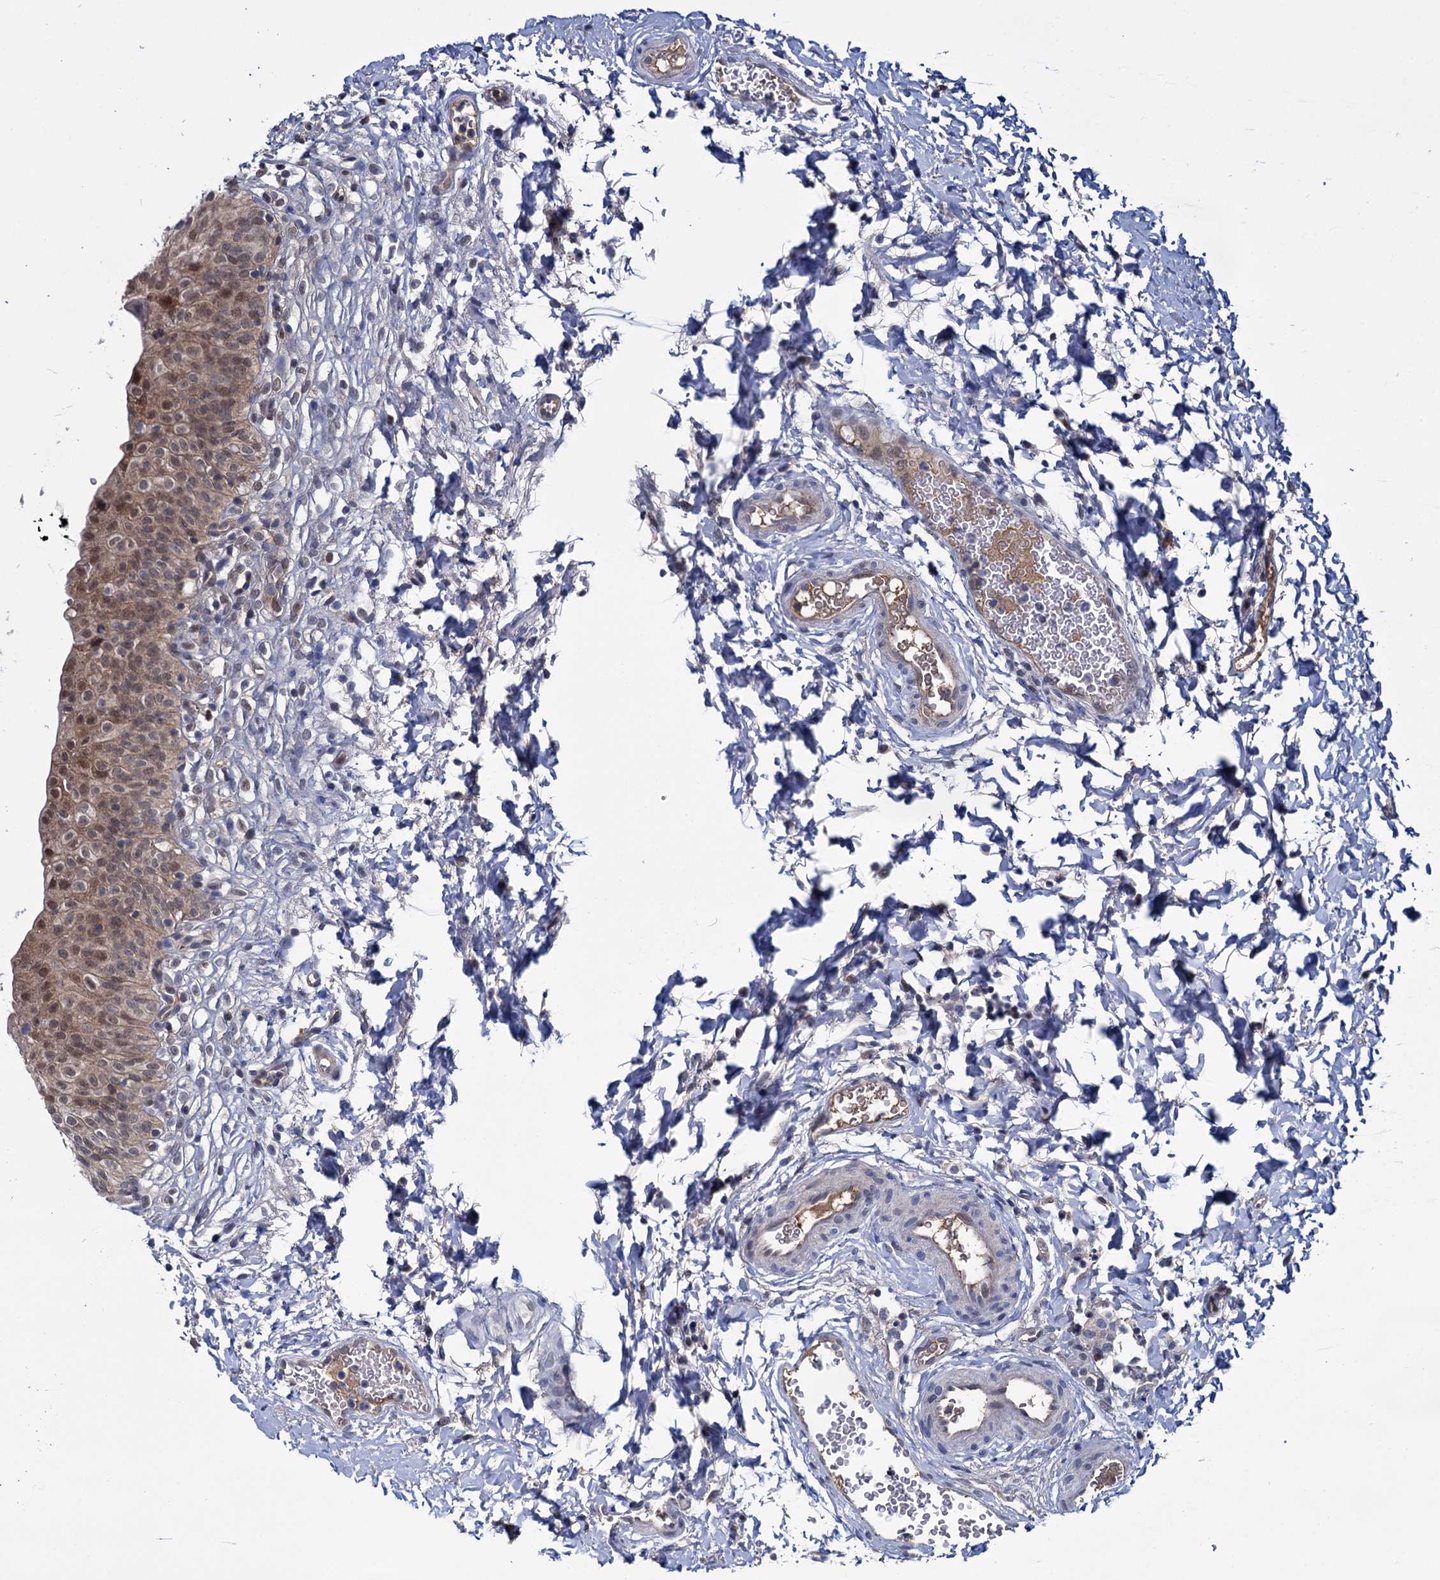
{"staining": {"intensity": "moderate", "quantity": ">75%", "location": "cytoplasmic/membranous,nuclear"}, "tissue": "urinary bladder", "cell_type": "Urothelial cells", "image_type": "normal", "snomed": [{"axis": "morphology", "description": "Normal tissue, NOS"}, {"axis": "topography", "description": "Urinary bladder"}], "caption": "Protein staining reveals moderate cytoplasmic/membranous,nuclear staining in about >75% of urothelial cells in unremarkable urinary bladder.", "gene": "GLO1", "patient": {"sex": "male", "age": 55}}